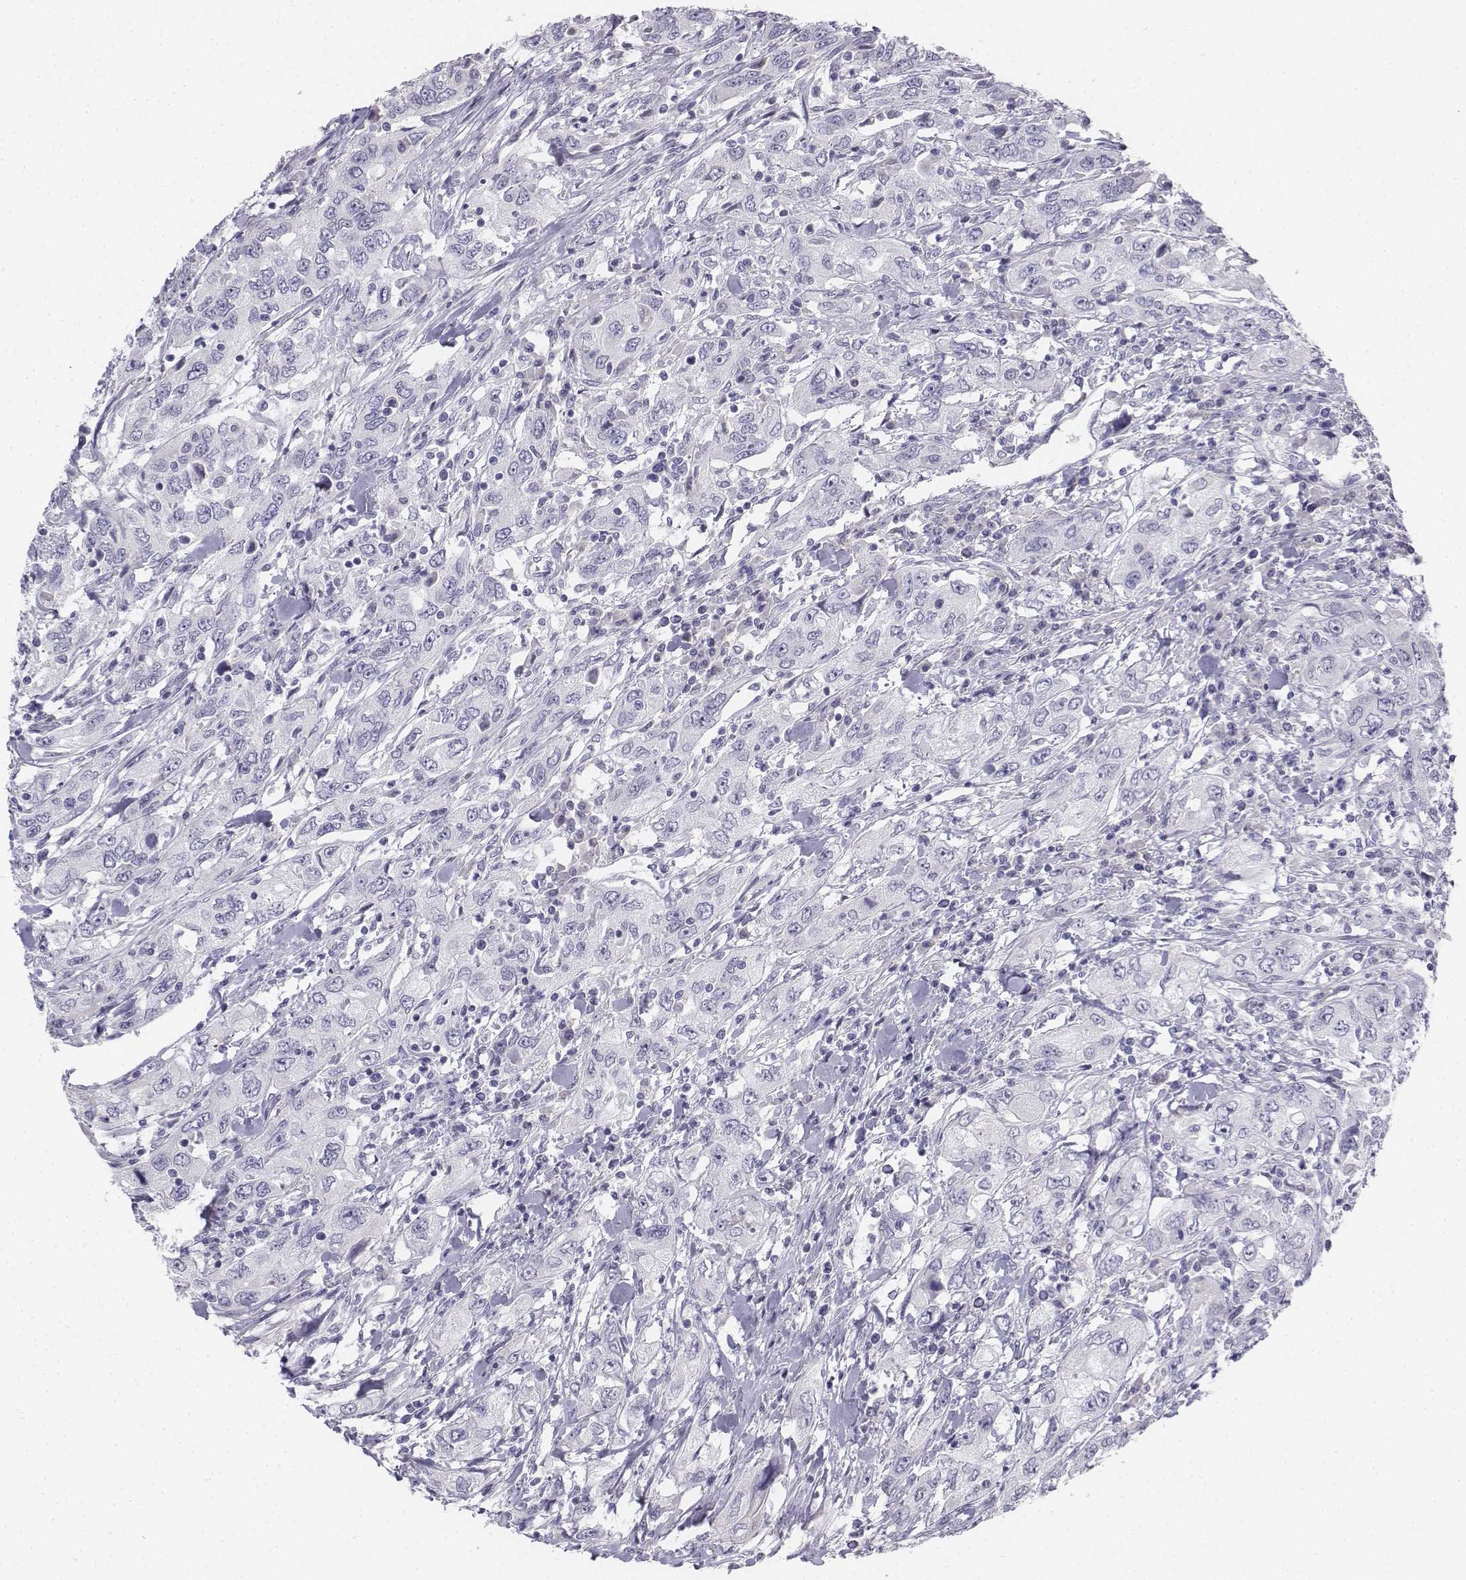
{"staining": {"intensity": "negative", "quantity": "none", "location": "none"}, "tissue": "urothelial cancer", "cell_type": "Tumor cells", "image_type": "cancer", "snomed": [{"axis": "morphology", "description": "Urothelial carcinoma, High grade"}, {"axis": "topography", "description": "Urinary bladder"}], "caption": "This is an immunohistochemistry (IHC) image of human urothelial cancer. There is no staining in tumor cells.", "gene": "PENK", "patient": {"sex": "male", "age": 76}}